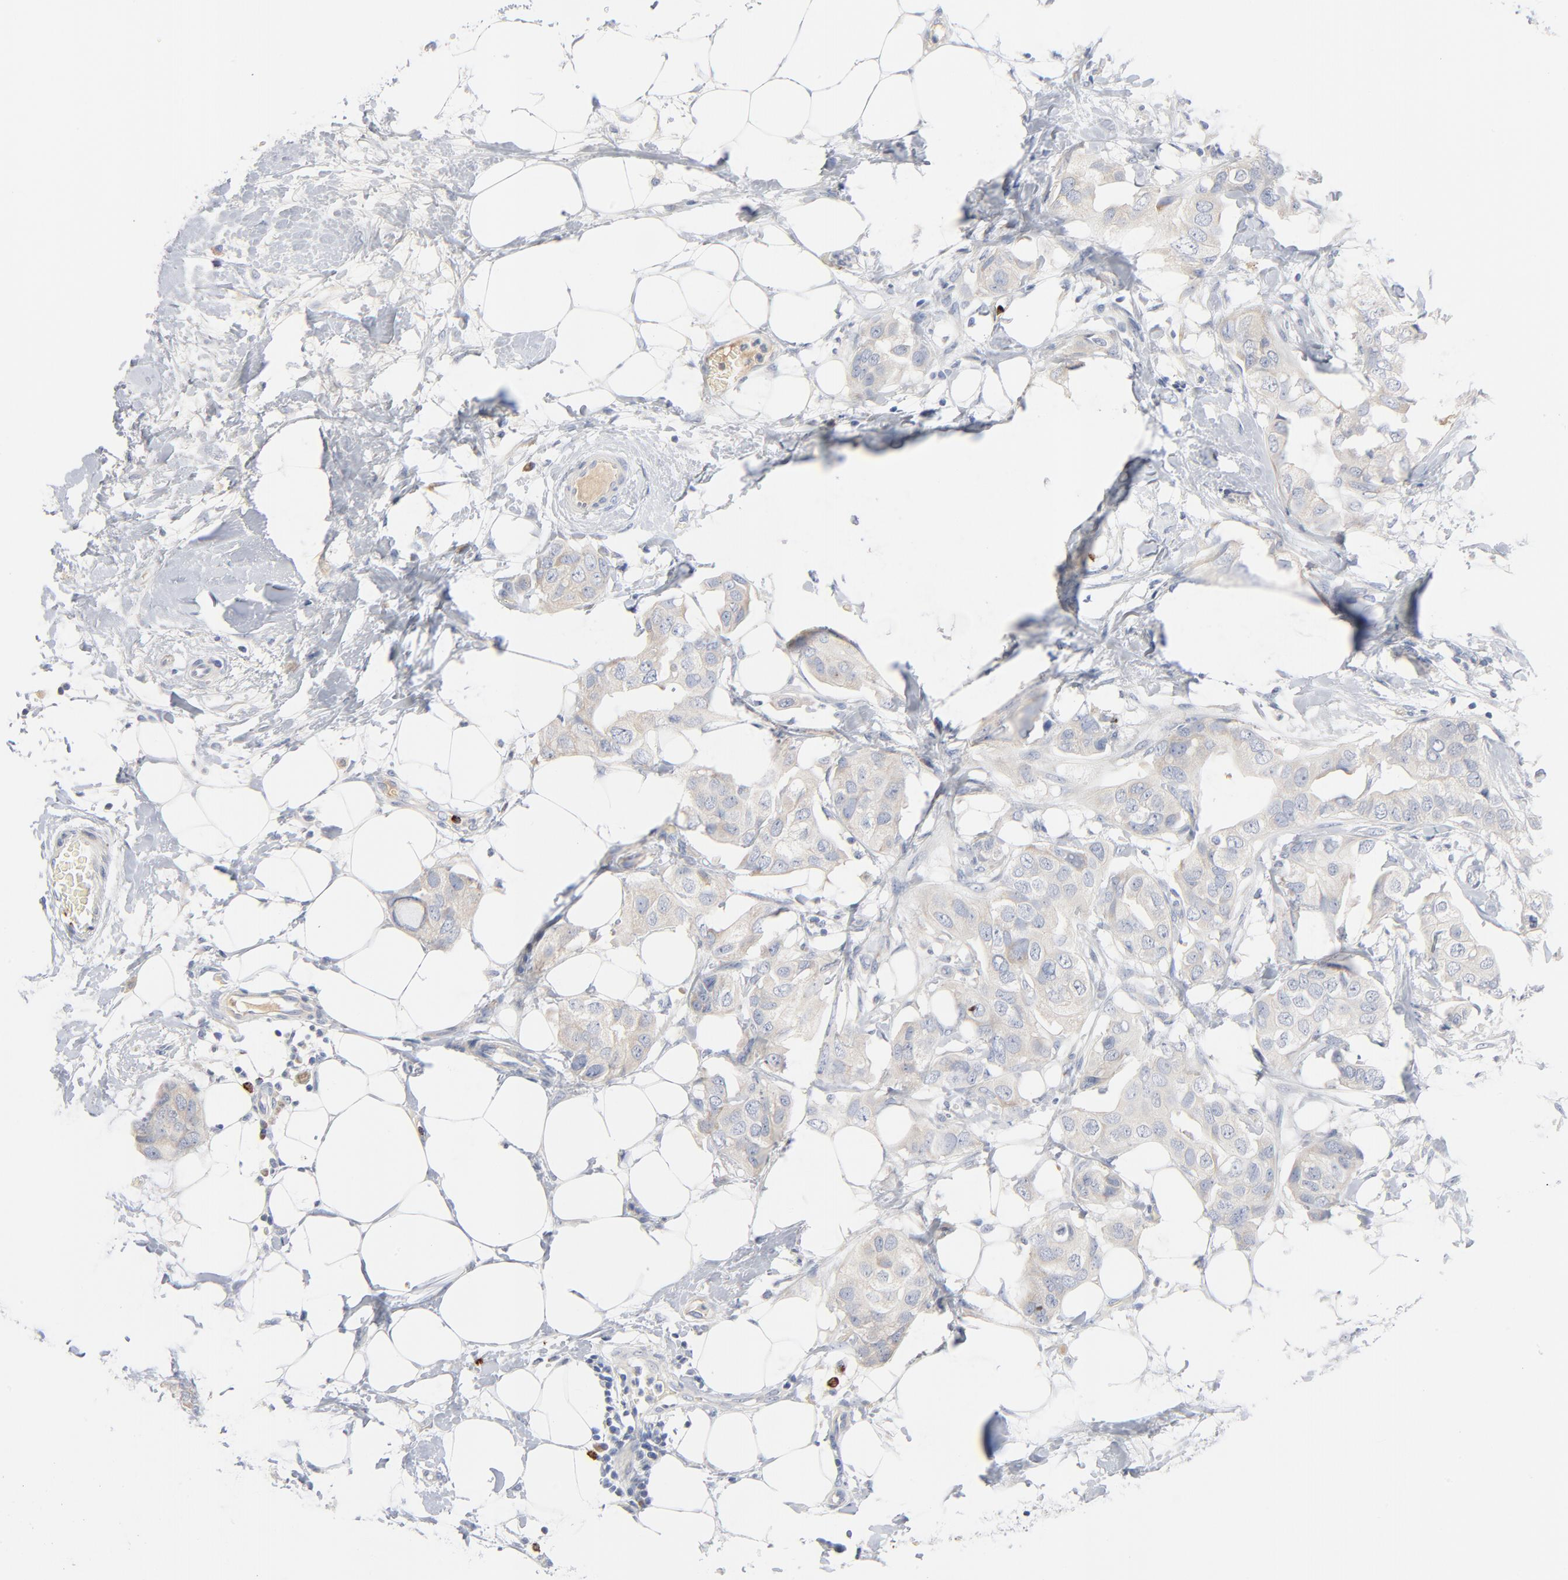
{"staining": {"intensity": "negative", "quantity": "none", "location": "none"}, "tissue": "breast cancer", "cell_type": "Tumor cells", "image_type": "cancer", "snomed": [{"axis": "morphology", "description": "Duct carcinoma"}, {"axis": "topography", "description": "Breast"}], "caption": "Tumor cells are negative for protein expression in human breast cancer (invasive ductal carcinoma).", "gene": "GZMB", "patient": {"sex": "female", "age": 40}}